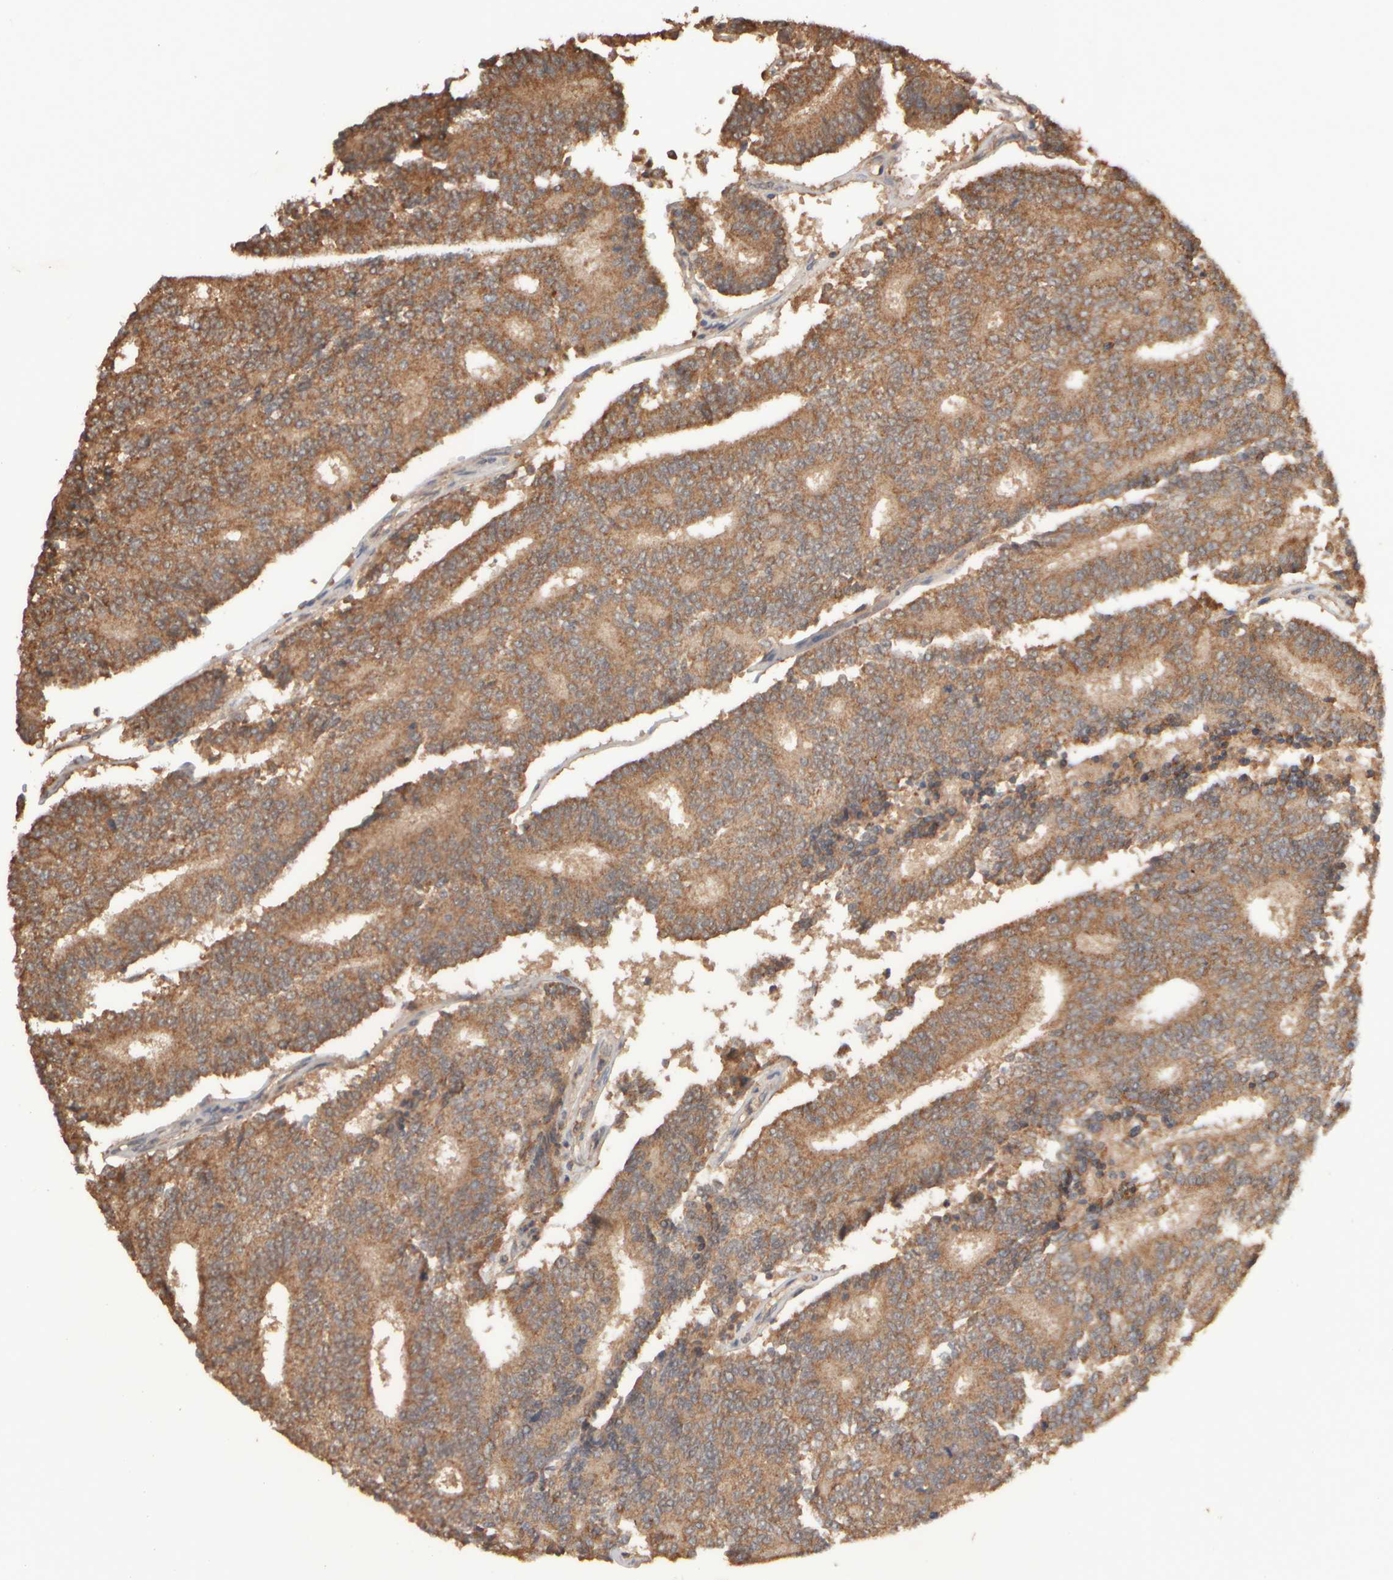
{"staining": {"intensity": "moderate", "quantity": ">75%", "location": "cytoplasmic/membranous"}, "tissue": "prostate cancer", "cell_type": "Tumor cells", "image_type": "cancer", "snomed": [{"axis": "morphology", "description": "Normal tissue, NOS"}, {"axis": "morphology", "description": "Adenocarcinoma, High grade"}, {"axis": "topography", "description": "Prostate"}, {"axis": "topography", "description": "Seminal veicle"}], "caption": "A medium amount of moderate cytoplasmic/membranous expression is present in about >75% of tumor cells in prostate cancer tissue.", "gene": "EIF2B3", "patient": {"sex": "male", "age": 55}}